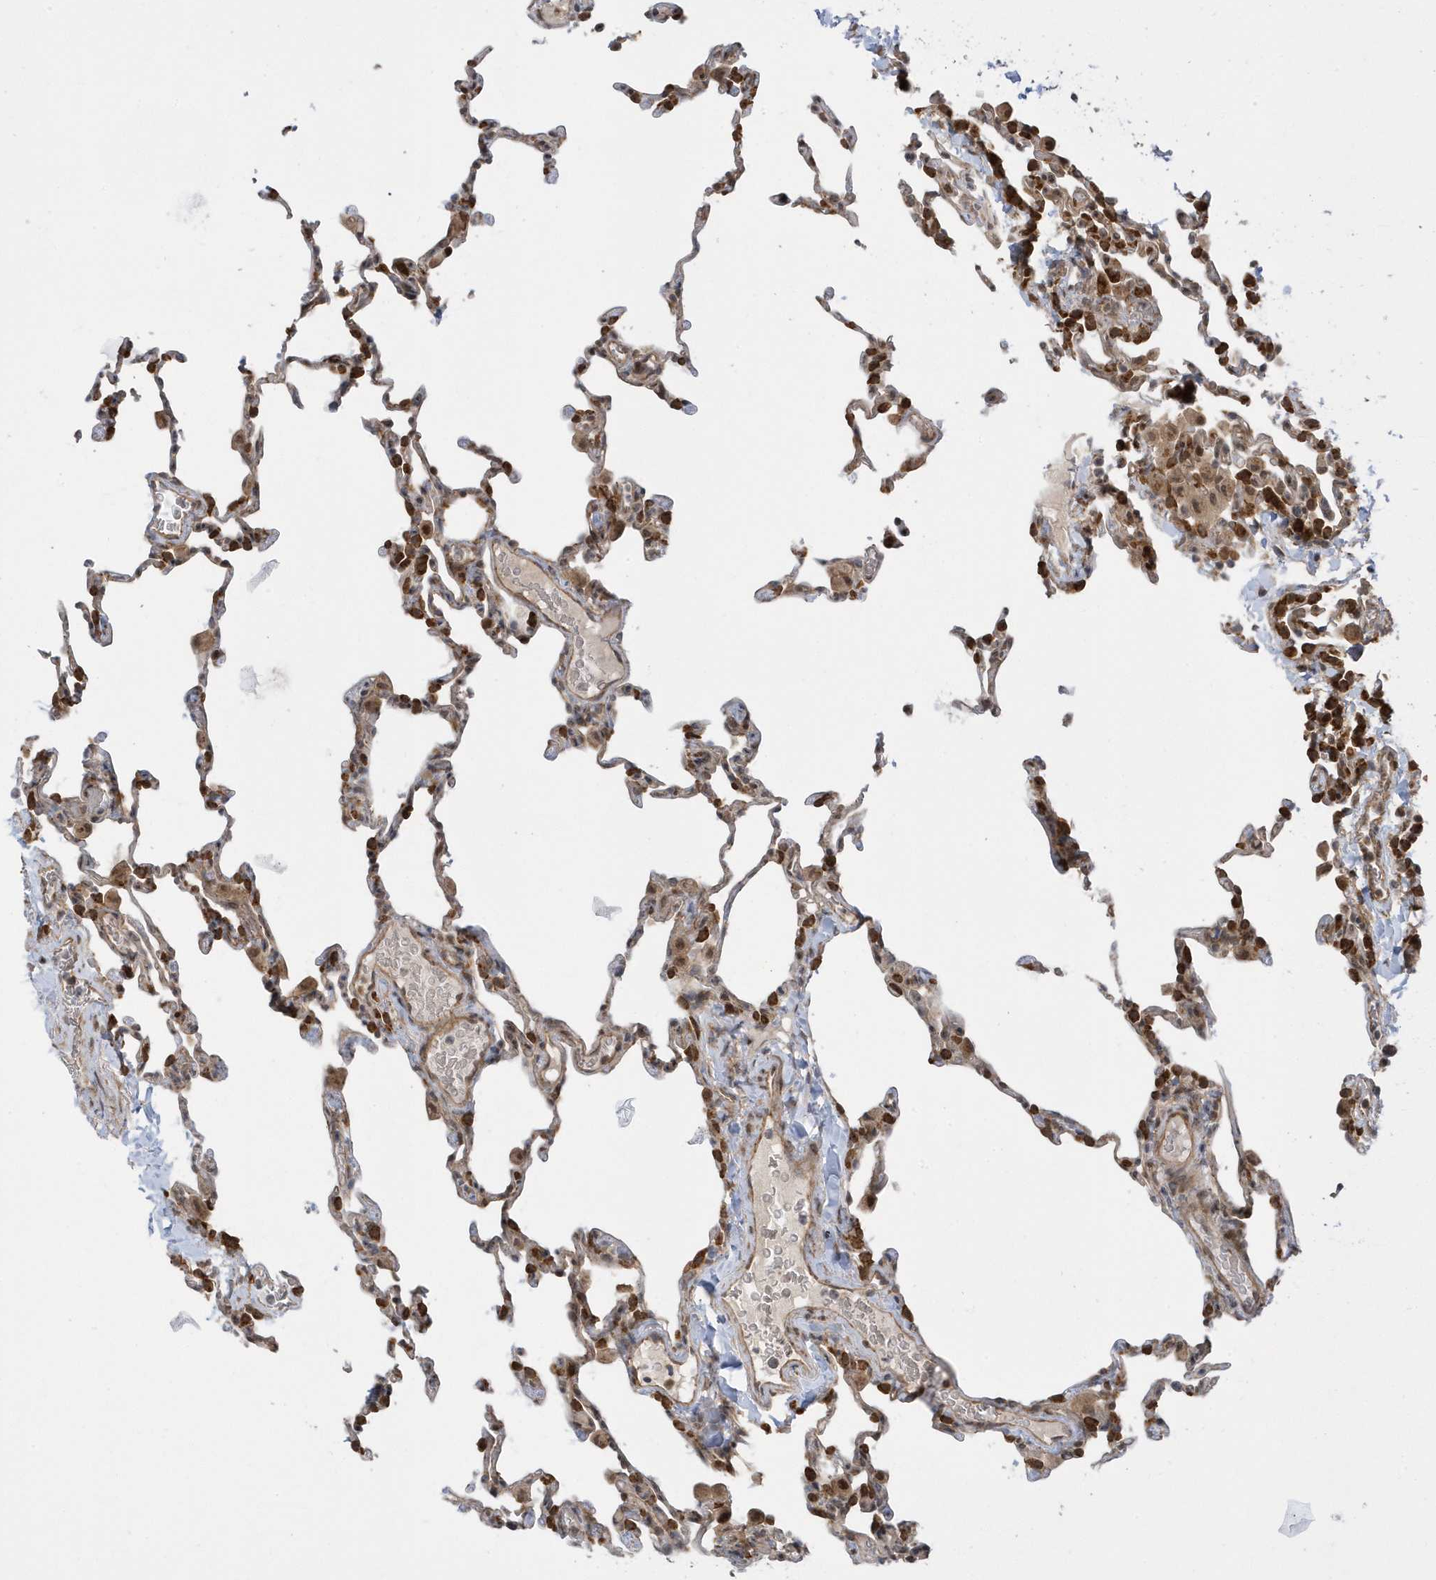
{"staining": {"intensity": "moderate", "quantity": "25%-75%", "location": "nuclear"}, "tissue": "lung", "cell_type": "Alveolar cells", "image_type": "normal", "snomed": [{"axis": "morphology", "description": "Normal tissue, NOS"}, {"axis": "topography", "description": "Lung"}], "caption": "Alveolar cells display medium levels of moderate nuclear positivity in about 25%-75% of cells in benign lung. The staining was performed using DAB to visualize the protein expression in brown, while the nuclei were stained in blue with hematoxylin (Magnification: 20x).", "gene": "USP53", "patient": {"sex": "male", "age": 20}}